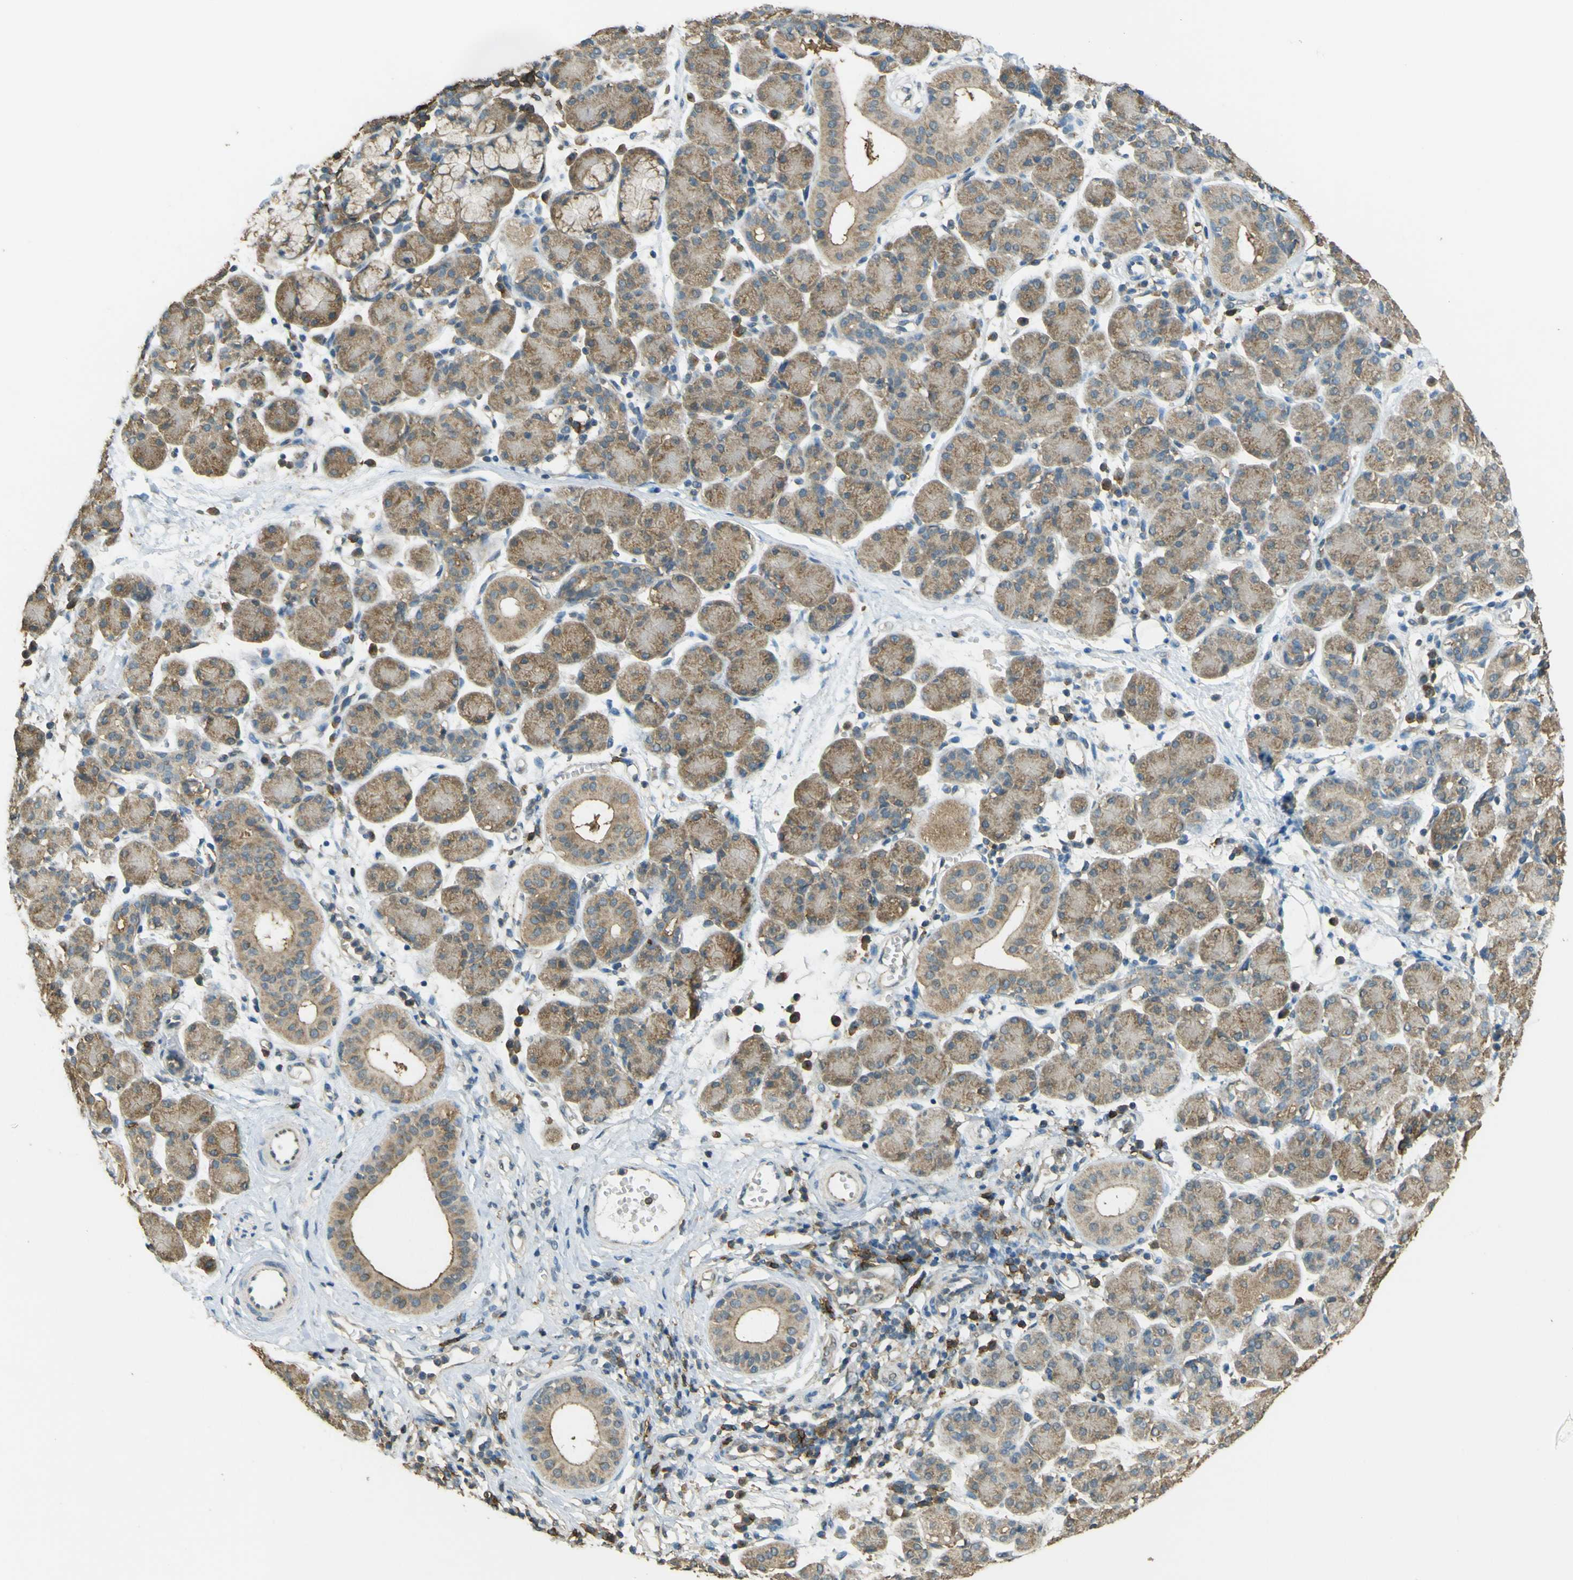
{"staining": {"intensity": "strong", "quantity": ">75%", "location": "cytoplasmic/membranous"}, "tissue": "salivary gland", "cell_type": "Glandular cells", "image_type": "normal", "snomed": [{"axis": "morphology", "description": "Normal tissue, NOS"}, {"axis": "morphology", "description": "Inflammation, NOS"}, {"axis": "topography", "description": "Lymph node"}, {"axis": "topography", "description": "Salivary gland"}], "caption": "About >75% of glandular cells in benign human salivary gland display strong cytoplasmic/membranous protein staining as visualized by brown immunohistochemical staining.", "gene": "GOLGA1", "patient": {"sex": "male", "age": 3}}